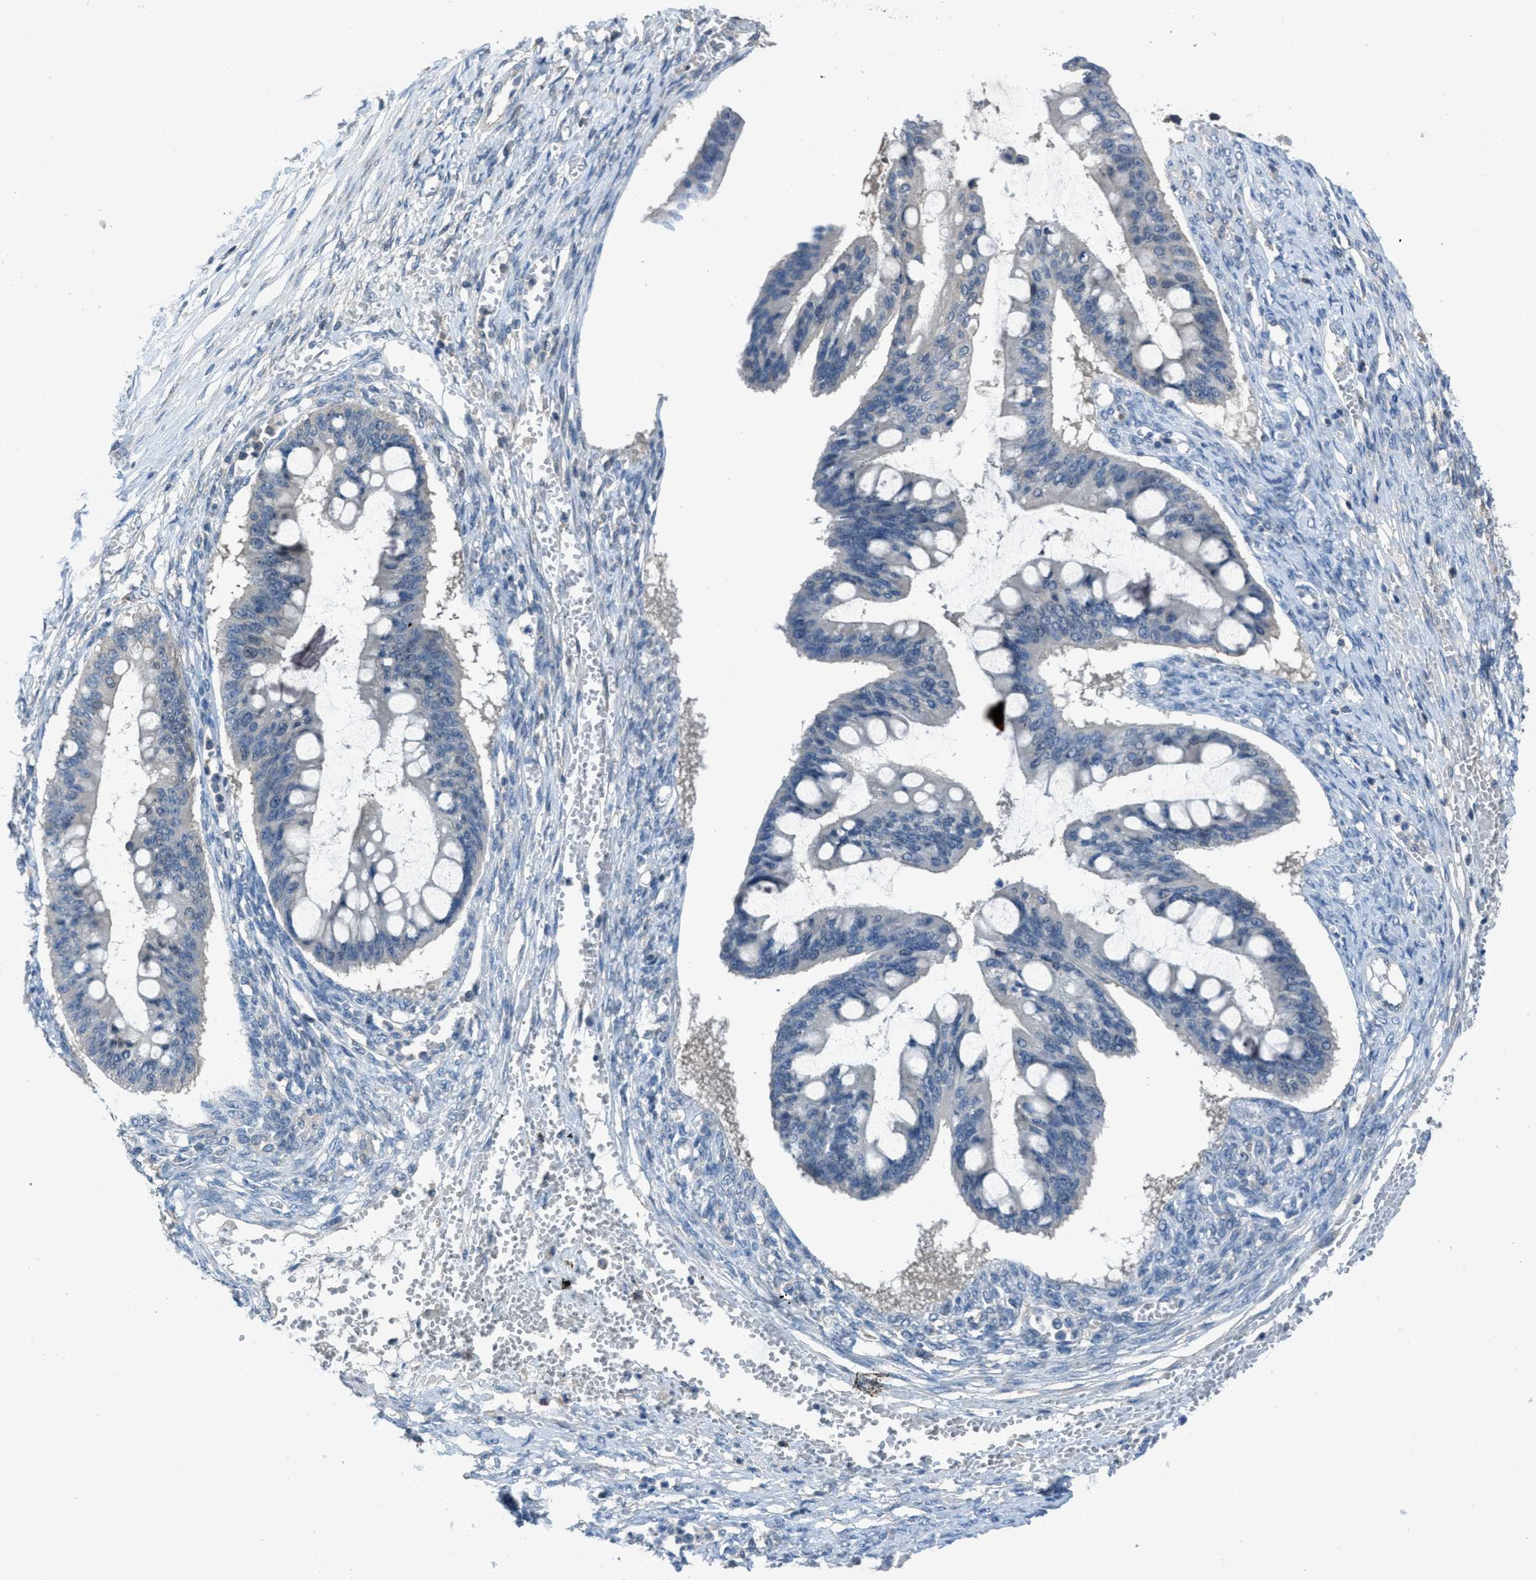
{"staining": {"intensity": "negative", "quantity": "none", "location": "none"}, "tissue": "ovarian cancer", "cell_type": "Tumor cells", "image_type": "cancer", "snomed": [{"axis": "morphology", "description": "Cystadenocarcinoma, mucinous, NOS"}, {"axis": "topography", "description": "Ovary"}], "caption": "High magnification brightfield microscopy of ovarian cancer stained with DAB (3,3'-diaminobenzidine) (brown) and counterstained with hematoxylin (blue): tumor cells show no significant expression. The staining was performed using DAB to visualize the protein expression in brown, while the nuclei were stained in blue with hematoxylin (Magnification: 20x).", "gene": "MIS18A", "patient": {"sex": "female", "age": 73}}